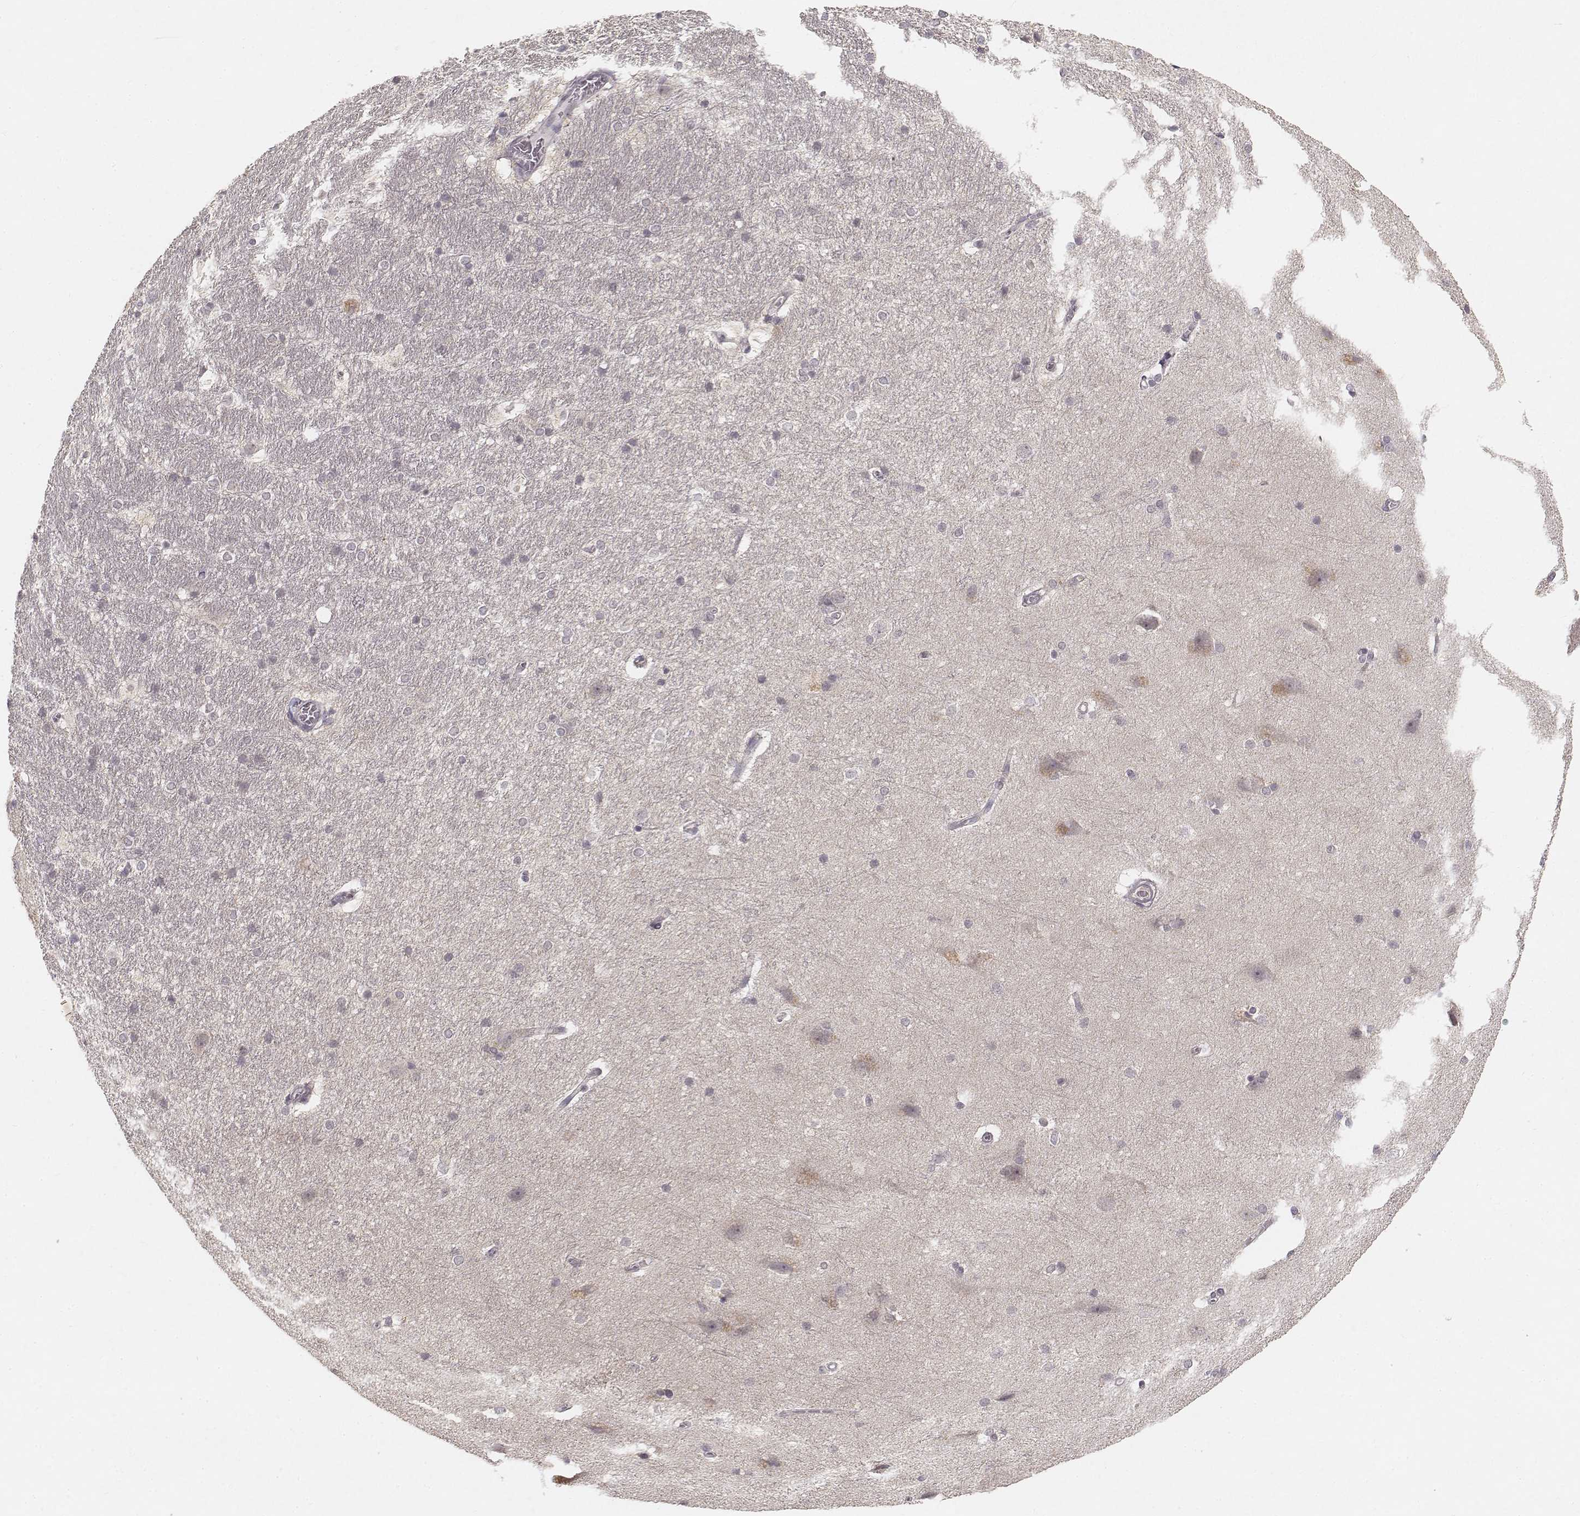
{"staining": {"intensity": "negative", "quantity": "none", "location": "none"}, "tissue": "hippocampus", "cell_type": "Glial cells", "image_type": "normal", "snomed": [{"axis": "morphology", "description": "Normal tissue, NOS"}, {"axis": "topography", "description": "Cerebral cortex"}, {"axis": "topography", "description": "Hippocampus"}], "caption": "Glial cells show no significant positivity in unremarkable hippocampus. Brightfield microscopy of IHC stained with DAB (3,3'-diaminobenzidine) (brown) and hematoxylin (blue), captured at high magnification.", "gene": "FANCD2", "patient": {"sex": "female", "age": 19}}